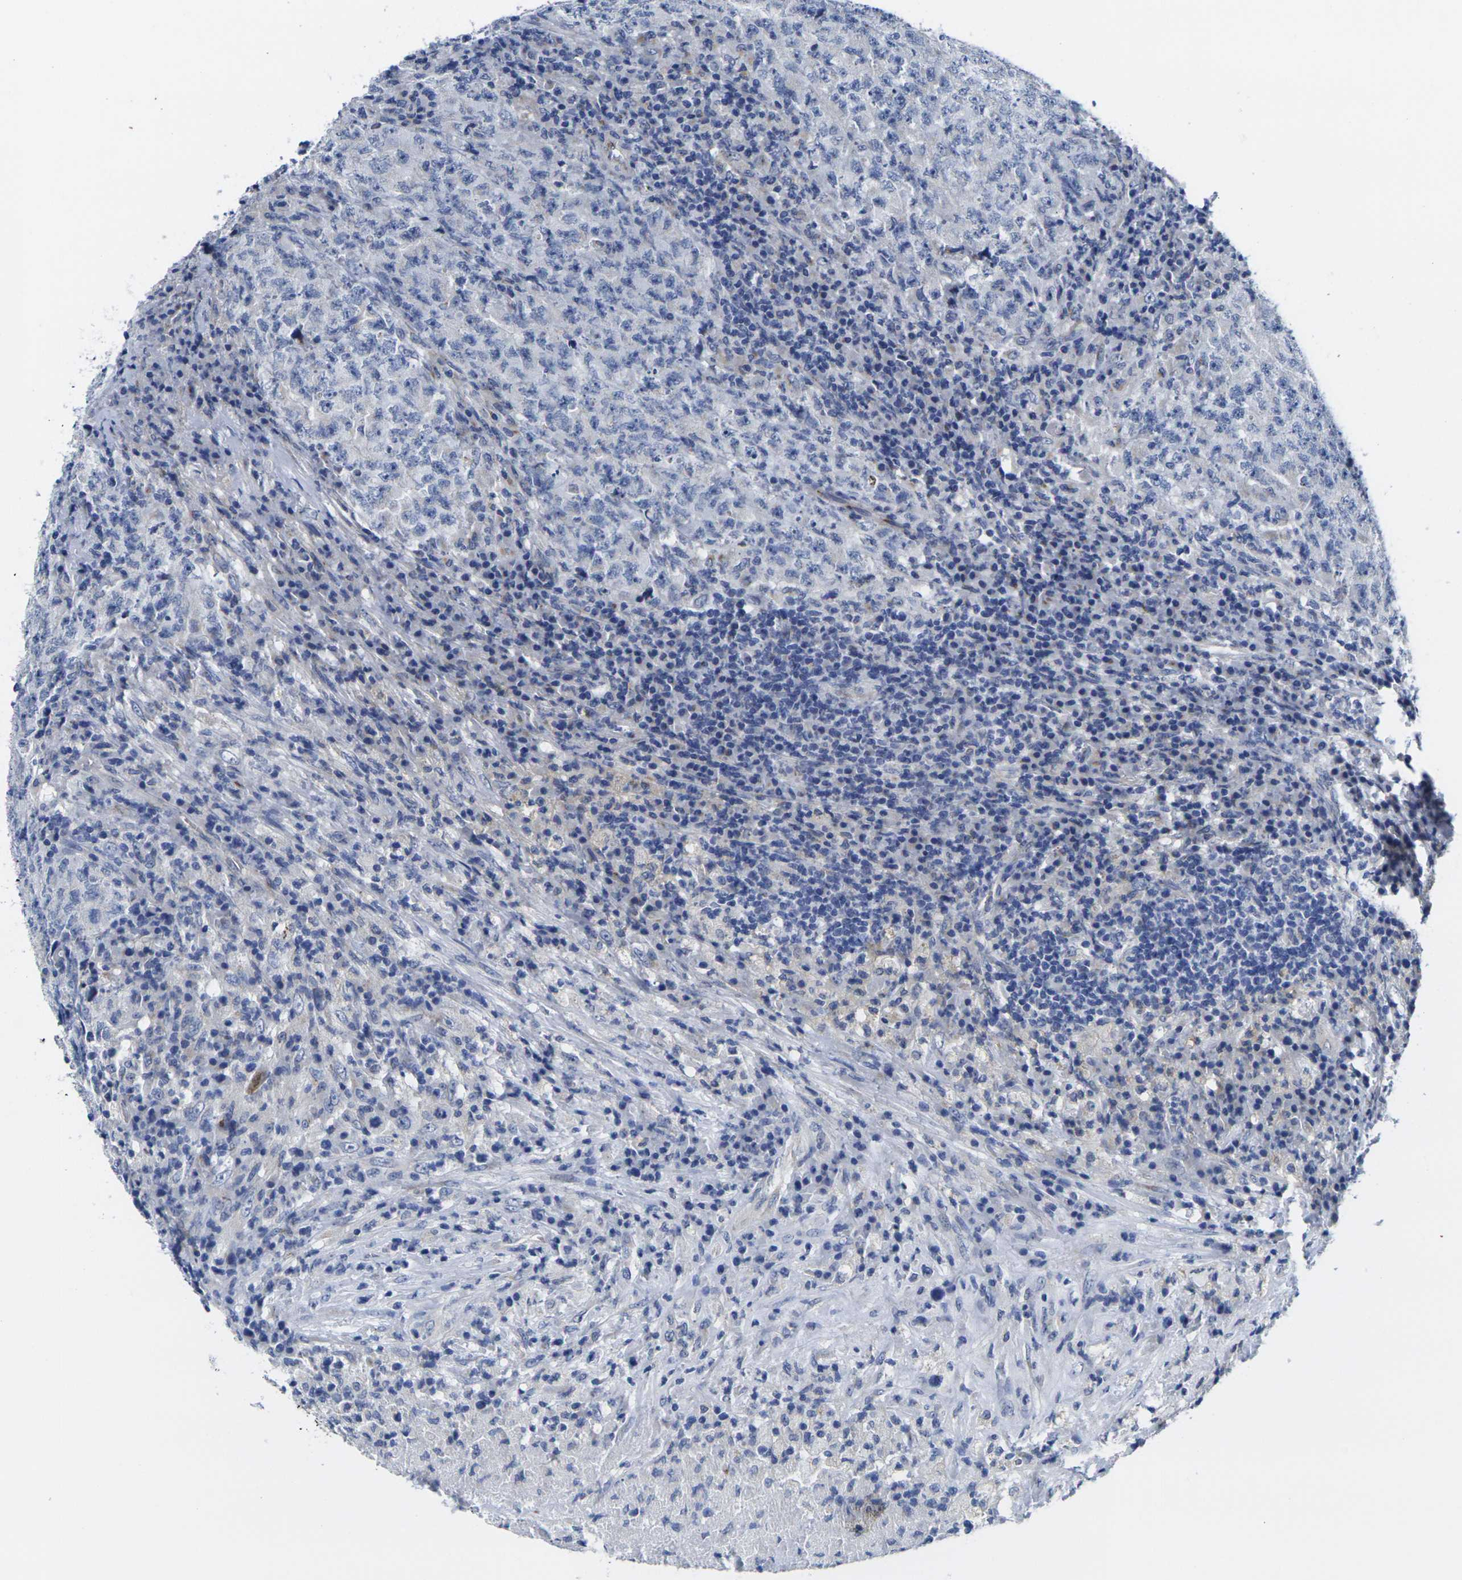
{"staining": {"intensity": "negative", "quantity": "none", "location": "none"}, "tissue": "testis cancer", "cell_type": "Tumor cells", "image_type": "cancer", "snomed": [{"axis": "morphology", "description": "Necrosis, NOS"}, {"axis": "morphology", "description": "Carcinoma, Embryonal, NOS"}, {"axis": "topography", "description": "Testis"}], "caption": "Immunohistochemistry (IHC) histopathology image of human embryonal carcinoma (testis) stained for a protein (brown), which reveals no staining in tumor cells.", "gene": "CRK", "patient": {"sex": "male", "age": 19}}